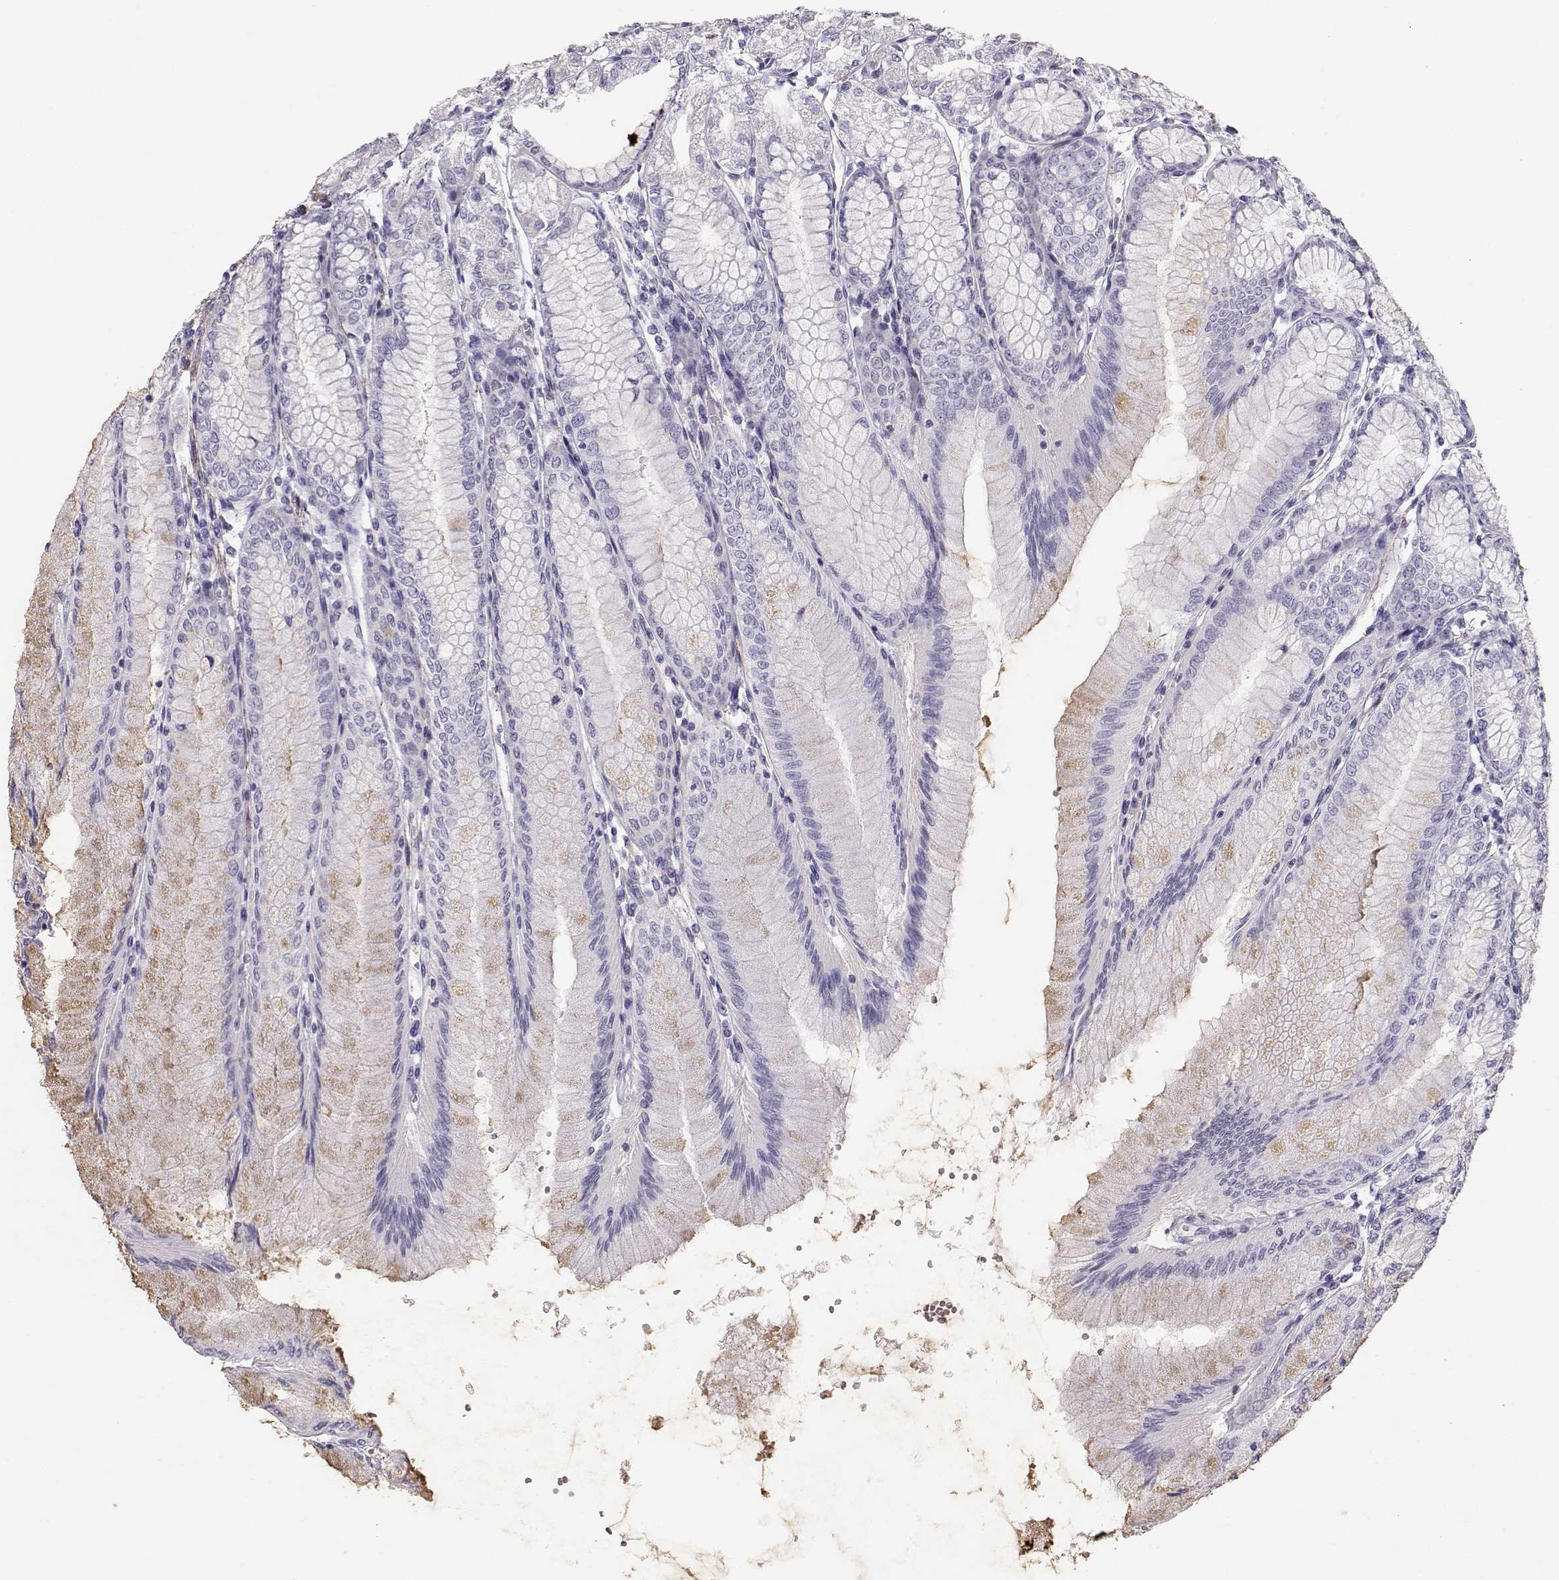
{"staining": {"intensity": "negative", "quantity": "none", "location": "none"}, "tissue": "stomach", "cell_type": "Glandular cells", "image_type": "normal", "snomed": [{"axis": "morphology", "description": "Normal tissue, NOS"}, {"axis": "topography", "description": "Skeletal muscle"}, {"axis": "topography", "description": "Stomach"}], "caption": "Glandular cells show no significant positivity in unremarkable stomach. The staining is performed using DAB (3,3'-diaminobenzidine) brown chromogen with nuclei counter-stained in using hematoxylin.", "gene": "SLITRK3", "patient": {"sex": "female", "age": 57}}